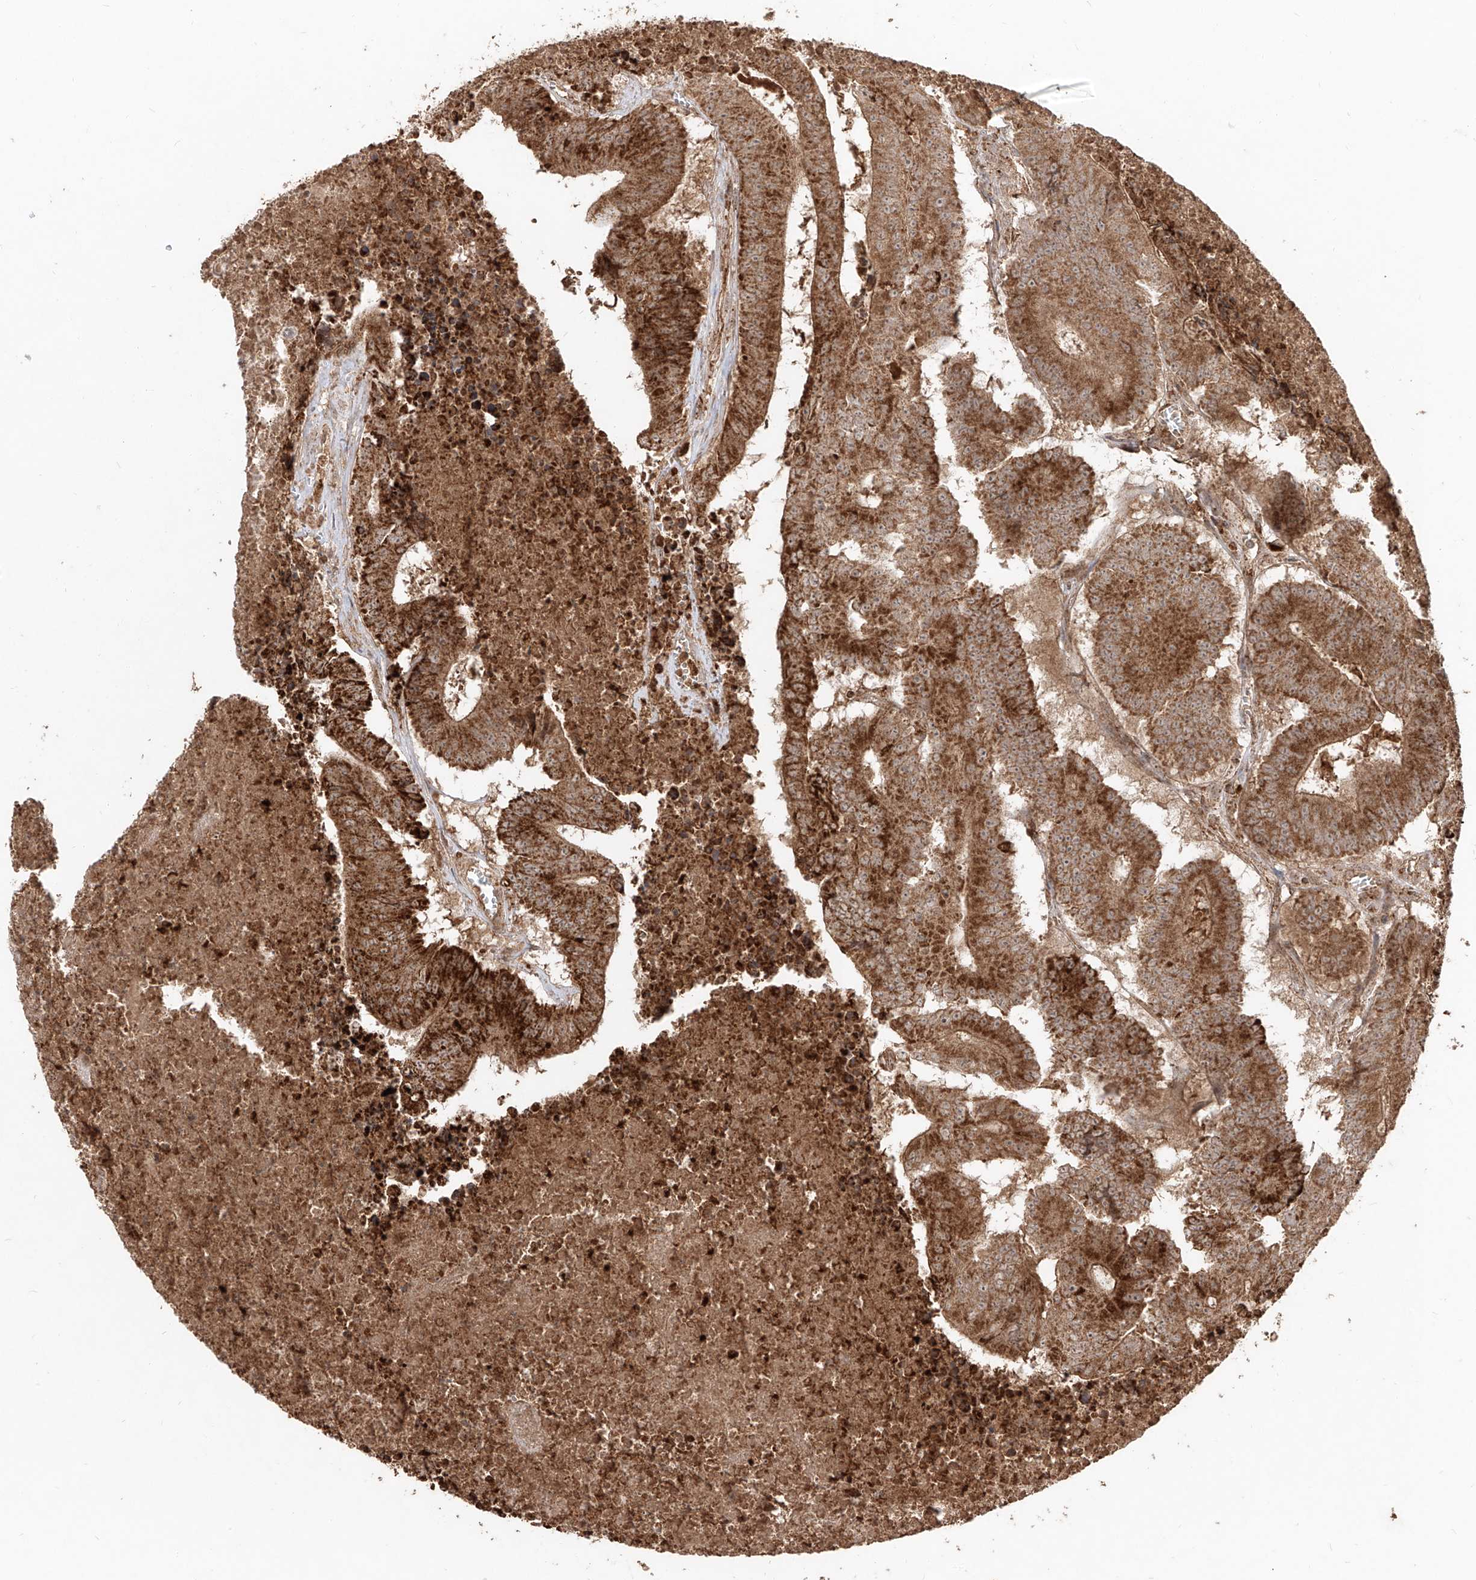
{"staining": {"intensity": "strong", "quantity": ">75%", "location": "cytoplasmic/membranous"}, "tissue": "colorectal cancer", "cell_type": "Tumor cells", "image_type": "cancer", "snomed": [{"axis": "morphology", "description": "Adenocarcinoma, NOS"}, {"axis": "topography", "description": "Colon"}], "caption": "Immunohistochemistry photomicrograph of neoplastic tissue: human adenocarcinoma (colorectal) stained using immunohistochemistry (IHC) displays high levels of strong protein expression localized specifically in the cytoplasmic/membranous of tumor cells, appearing as a cytoplasmic/membranous brown color.", "gene": "AIM2", "patient": {"sex": "male", "age": 87}}